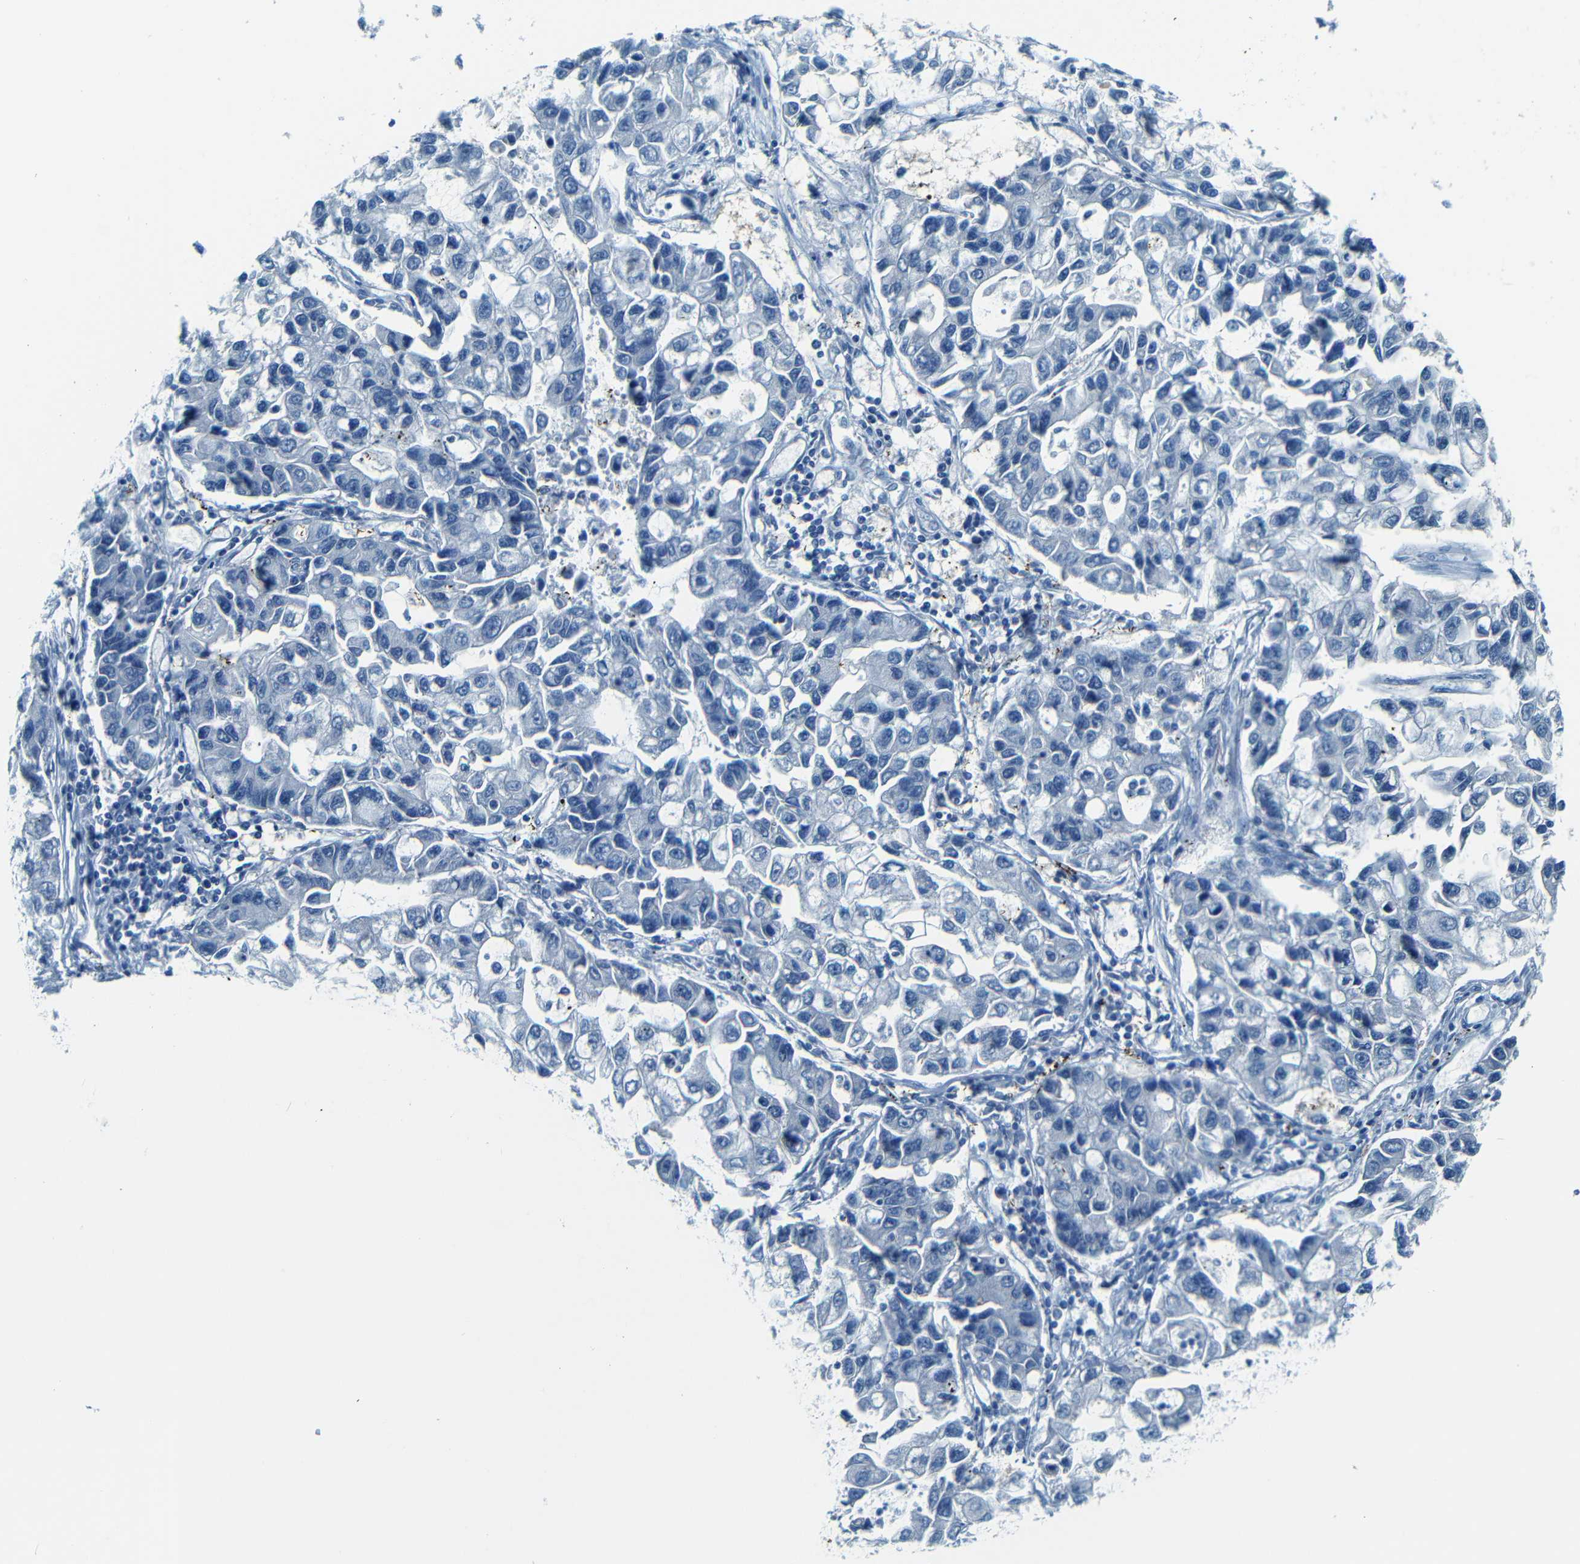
{"staining": {"intensity": "negative", "quantity": "none", "location": "none"}, "tissue": "lung cancer", "cell_type": "Tumor cells", "image_type": "cancer", "snomed": [{"axis": "morphology", "description": "Adenocarcinoma, NOS"}, {"axis": "topography", "description": "Lung"}], "caption": "This photomicrograph is of lung cancer (adenocarcinoma) stained with immunohistochemistry (IHC) to label a protein in brown with the nuclei are counter-stained blue. There is no positivity in tumor cells. Brightfield microscopy of immunohistochemistry stained with DAB (brown) and hematoxylin (blue), captured at high magnification.", "gene": "ZMAT1", "patient": {"sex": "female", "age": 51}}